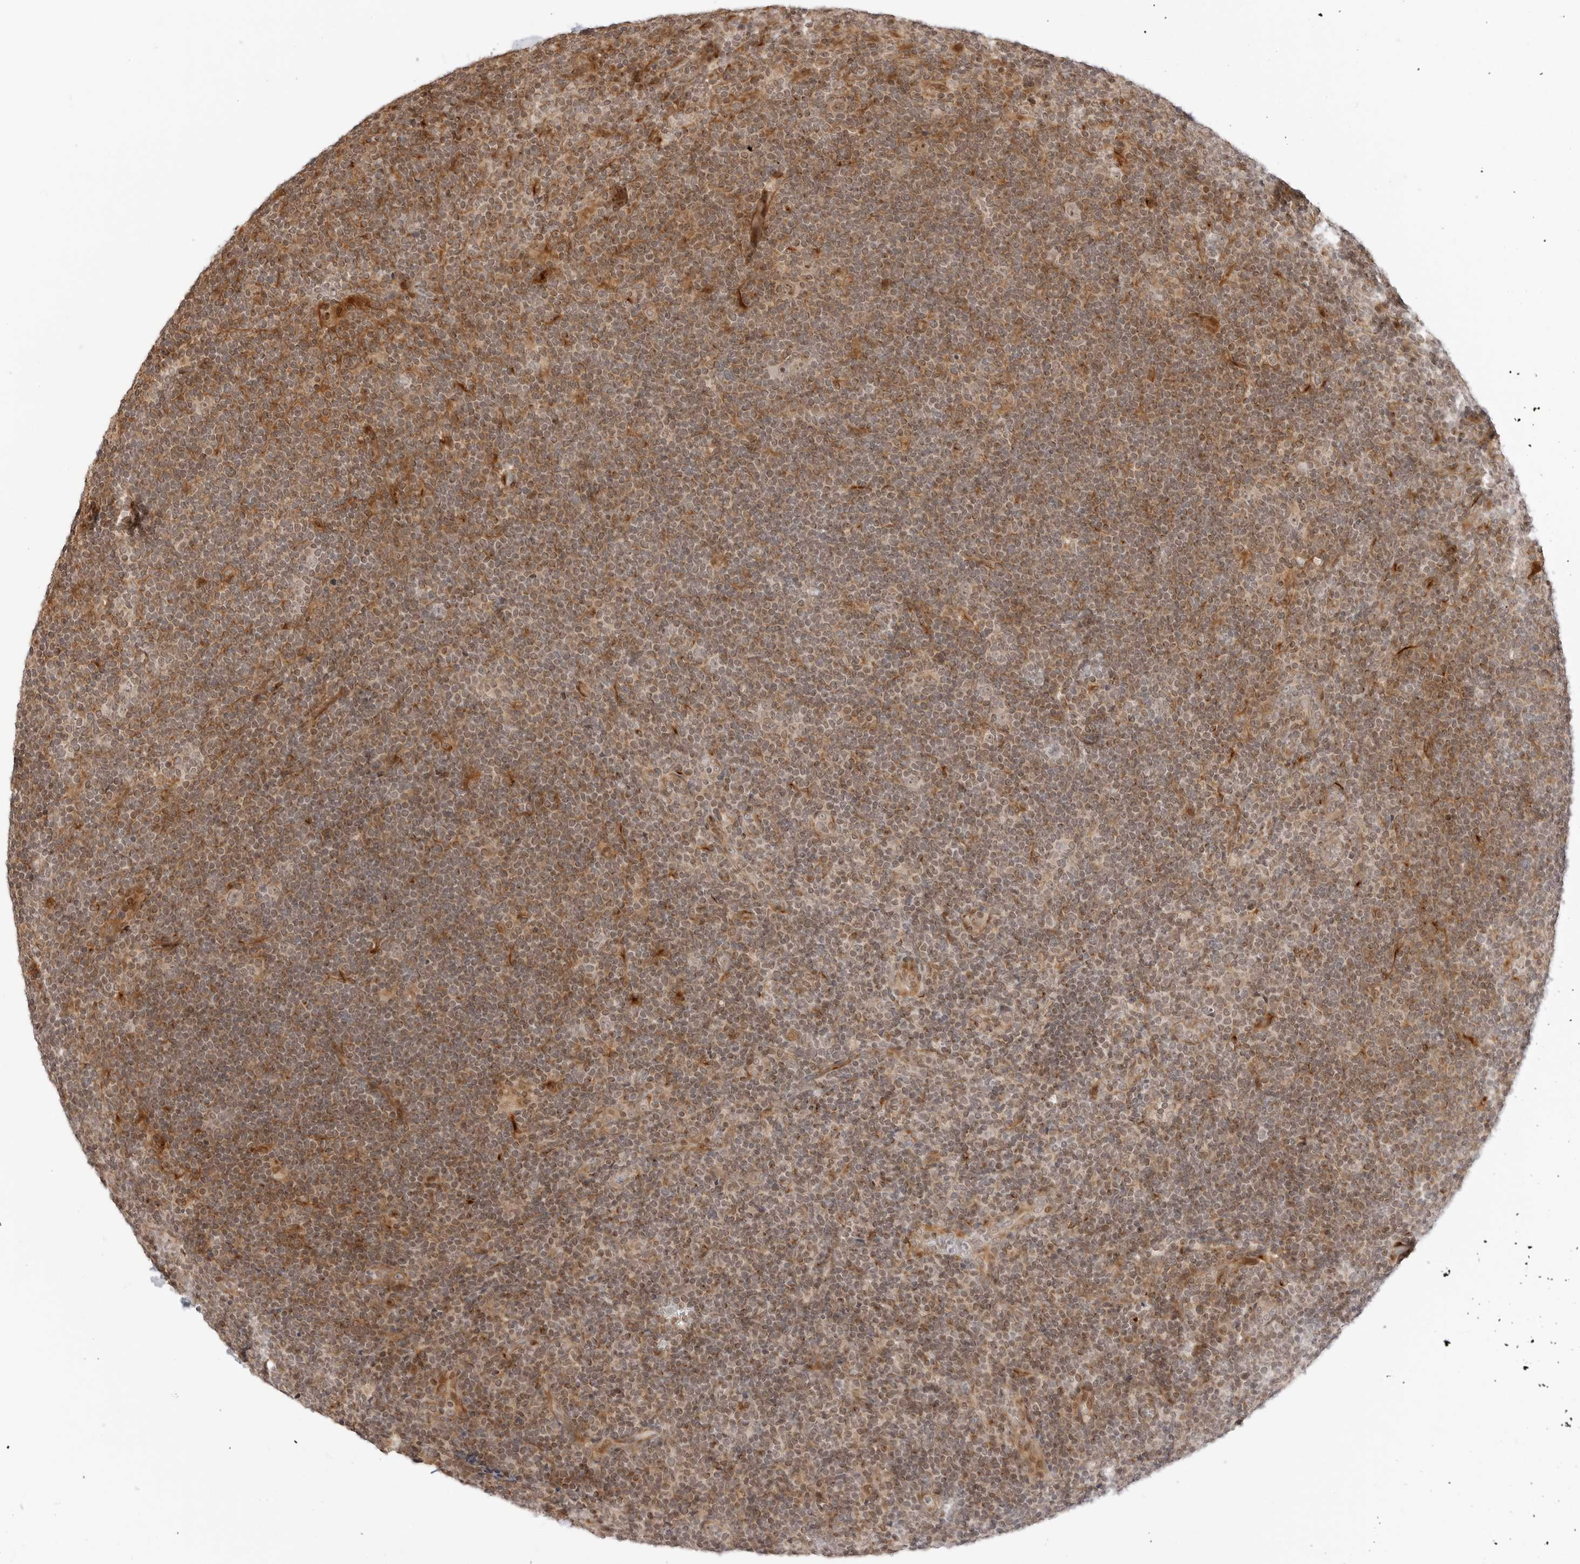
{"staining": {"intensity": "weak", "quantity": ">75%", "location": "nuclear"}, "tissue": "lymphoma", "cell_type": "Tumor cells", "image_type": "cancer", "snomed": [{"axis": "morphology", "description": "Hodgkin's disease, NOS"}, {"axis": "topography", "description": "Lymph node"}], "caption": "Immunohistochemical staining of lymphoma reveals low levels of weak nuclear protein expression in approximately >75% of tumor cells.", "gene": "GEM", "patient": {"sex": "female", "age": 57}}